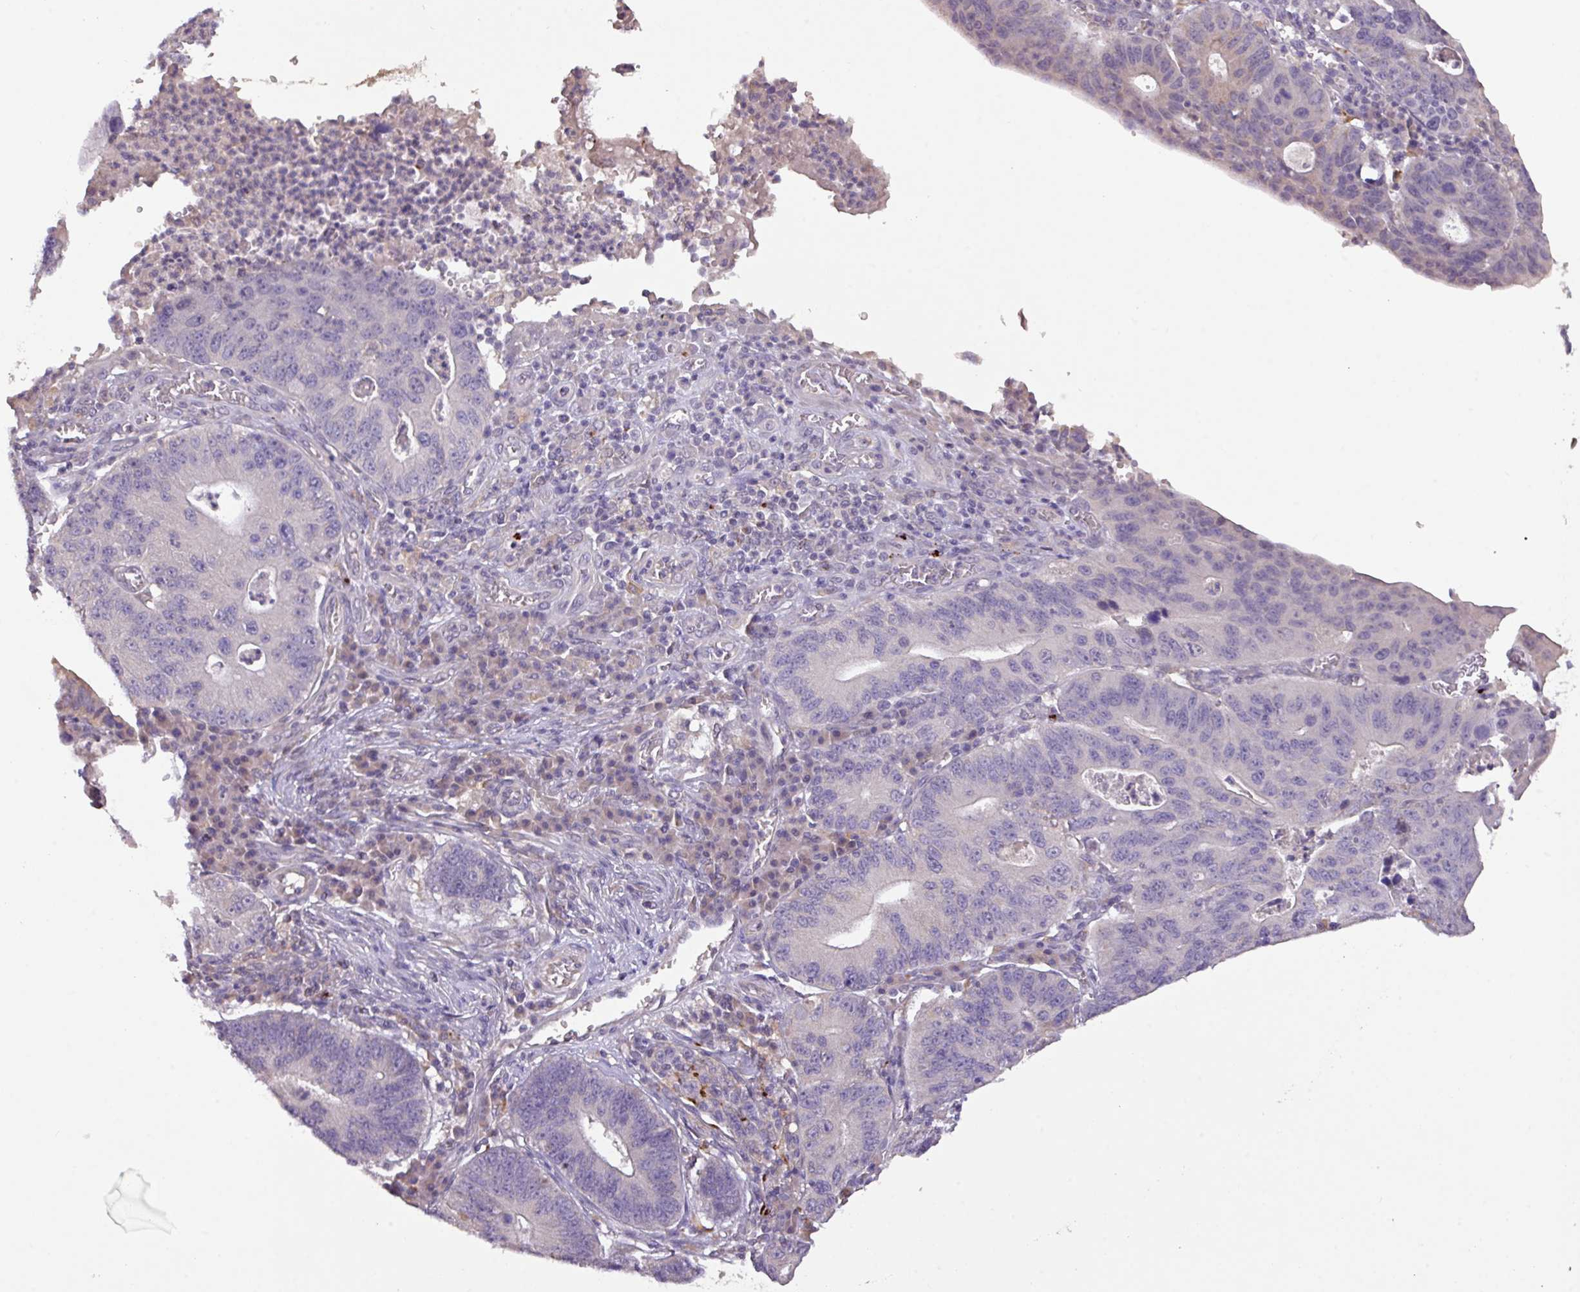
{"staining": {"intensity": "moderate", "quantity": "<25%", "location": "cytoplasmic/membranous"}, "tissue": "stomach cancer", "cell_type": "Tumor cells", "image_type": "cancer", "snomed": [{"axis": "morphology", "description": "Adenocarcinoma, NOS"}, {"axis": "topography", "description": "Stomach"}], "caption": "This photomicrograph shows IHC staining of stomach cancer, with low moderate cytoplasmic/membranous staining in approximately <25% of tumor cells.", "gene": "PRADC1", "patient": {"sex": "male", "age": 59}}